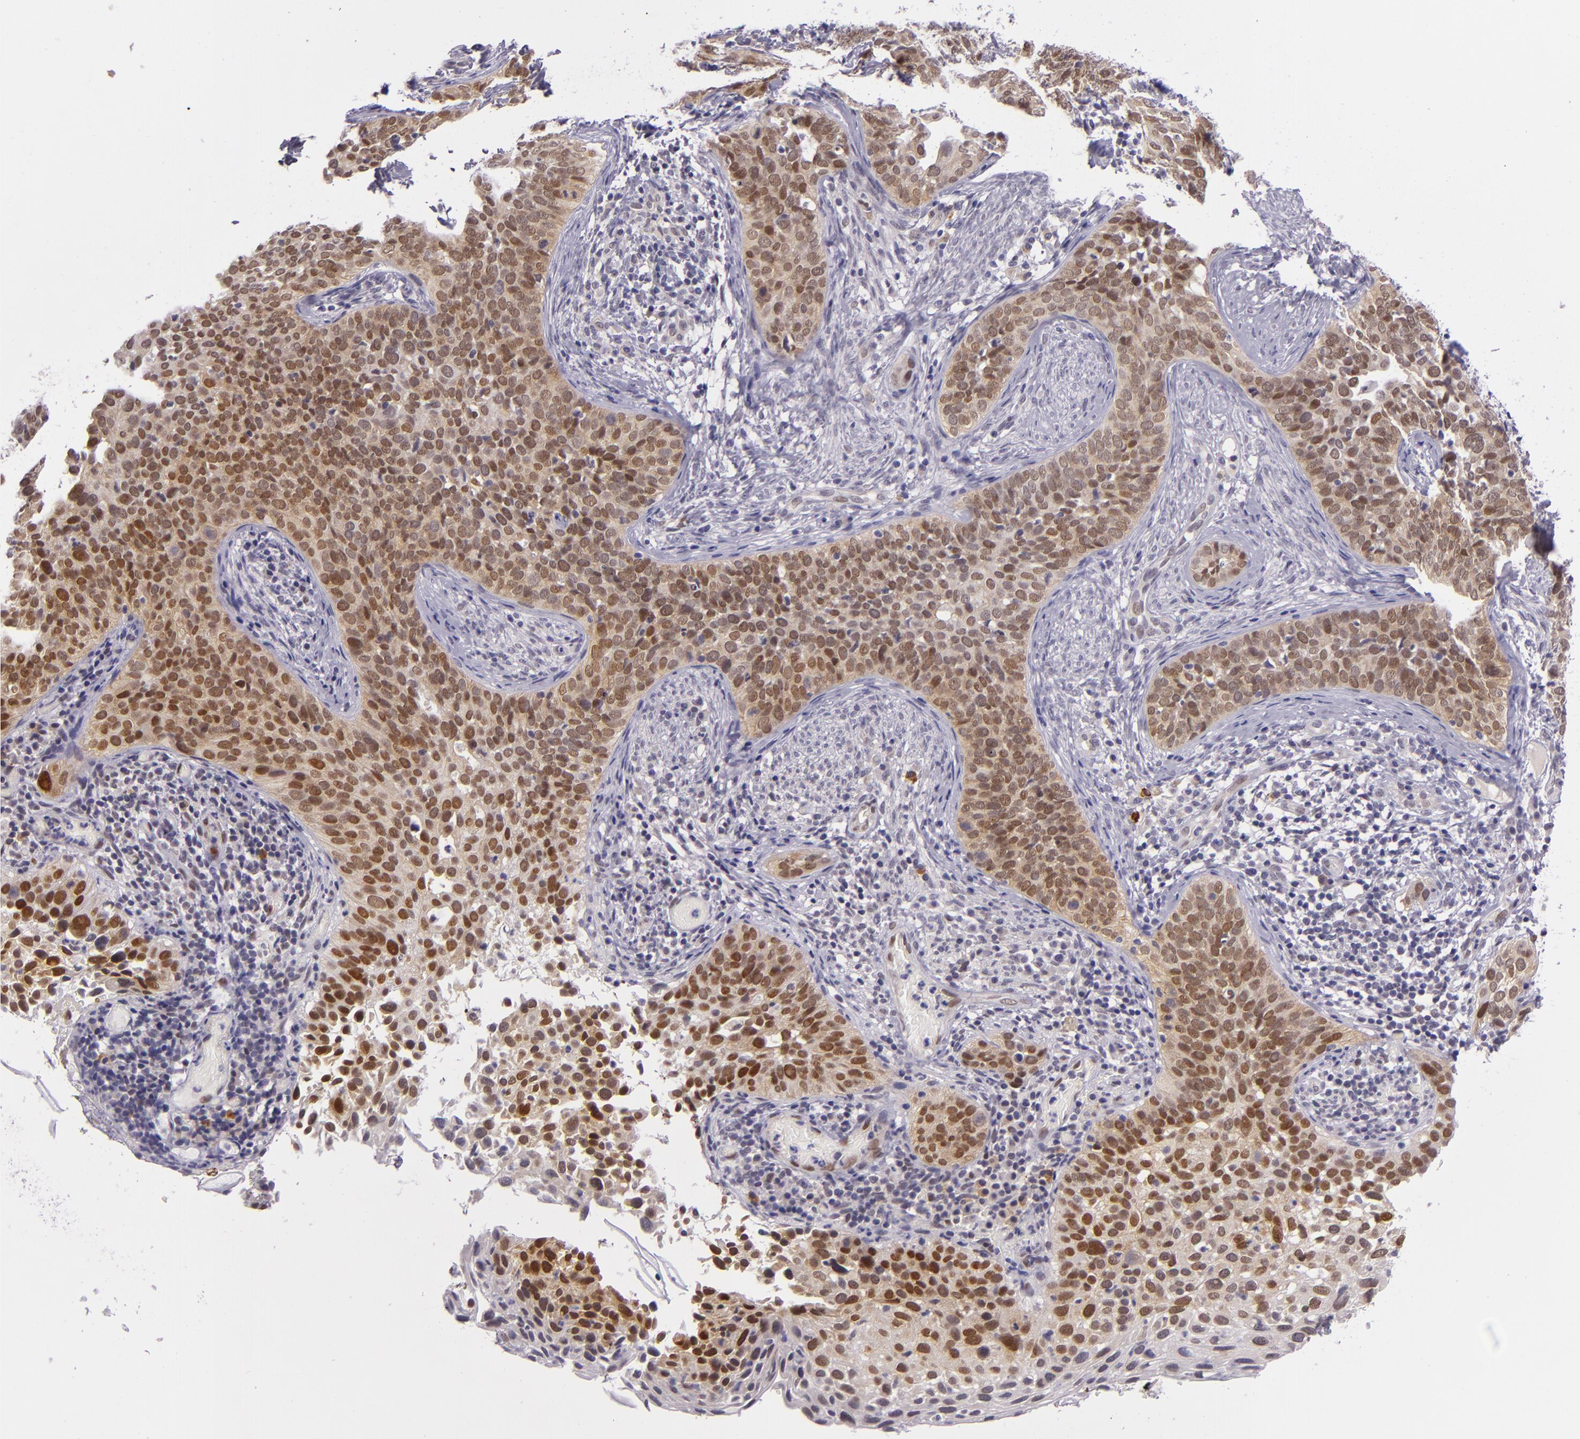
{"staining": {"intensity": "moderate", "quantity": ">75%", "location": "cytoplasmic/membranous,nuclear"}, "tissue": "cervical cancer", "cell_type": "Tumor cells", "image_type": "cancer", "snomed": [{"axis": "morphology", "description": "Squamous cell carcinoma, NOS"}, {"axis": "topography", "description": "Cervix"}], "caption": "Immunohistochemical staining of cervical squamous cell carcinoma shows moderate cytoplasmic/membranous and nuclear protein staining in about >75% of tumor cells. Nuclei are stained in blue.", "gene": "CSE1L", "patient": {"sex": "female", "age": 31}}